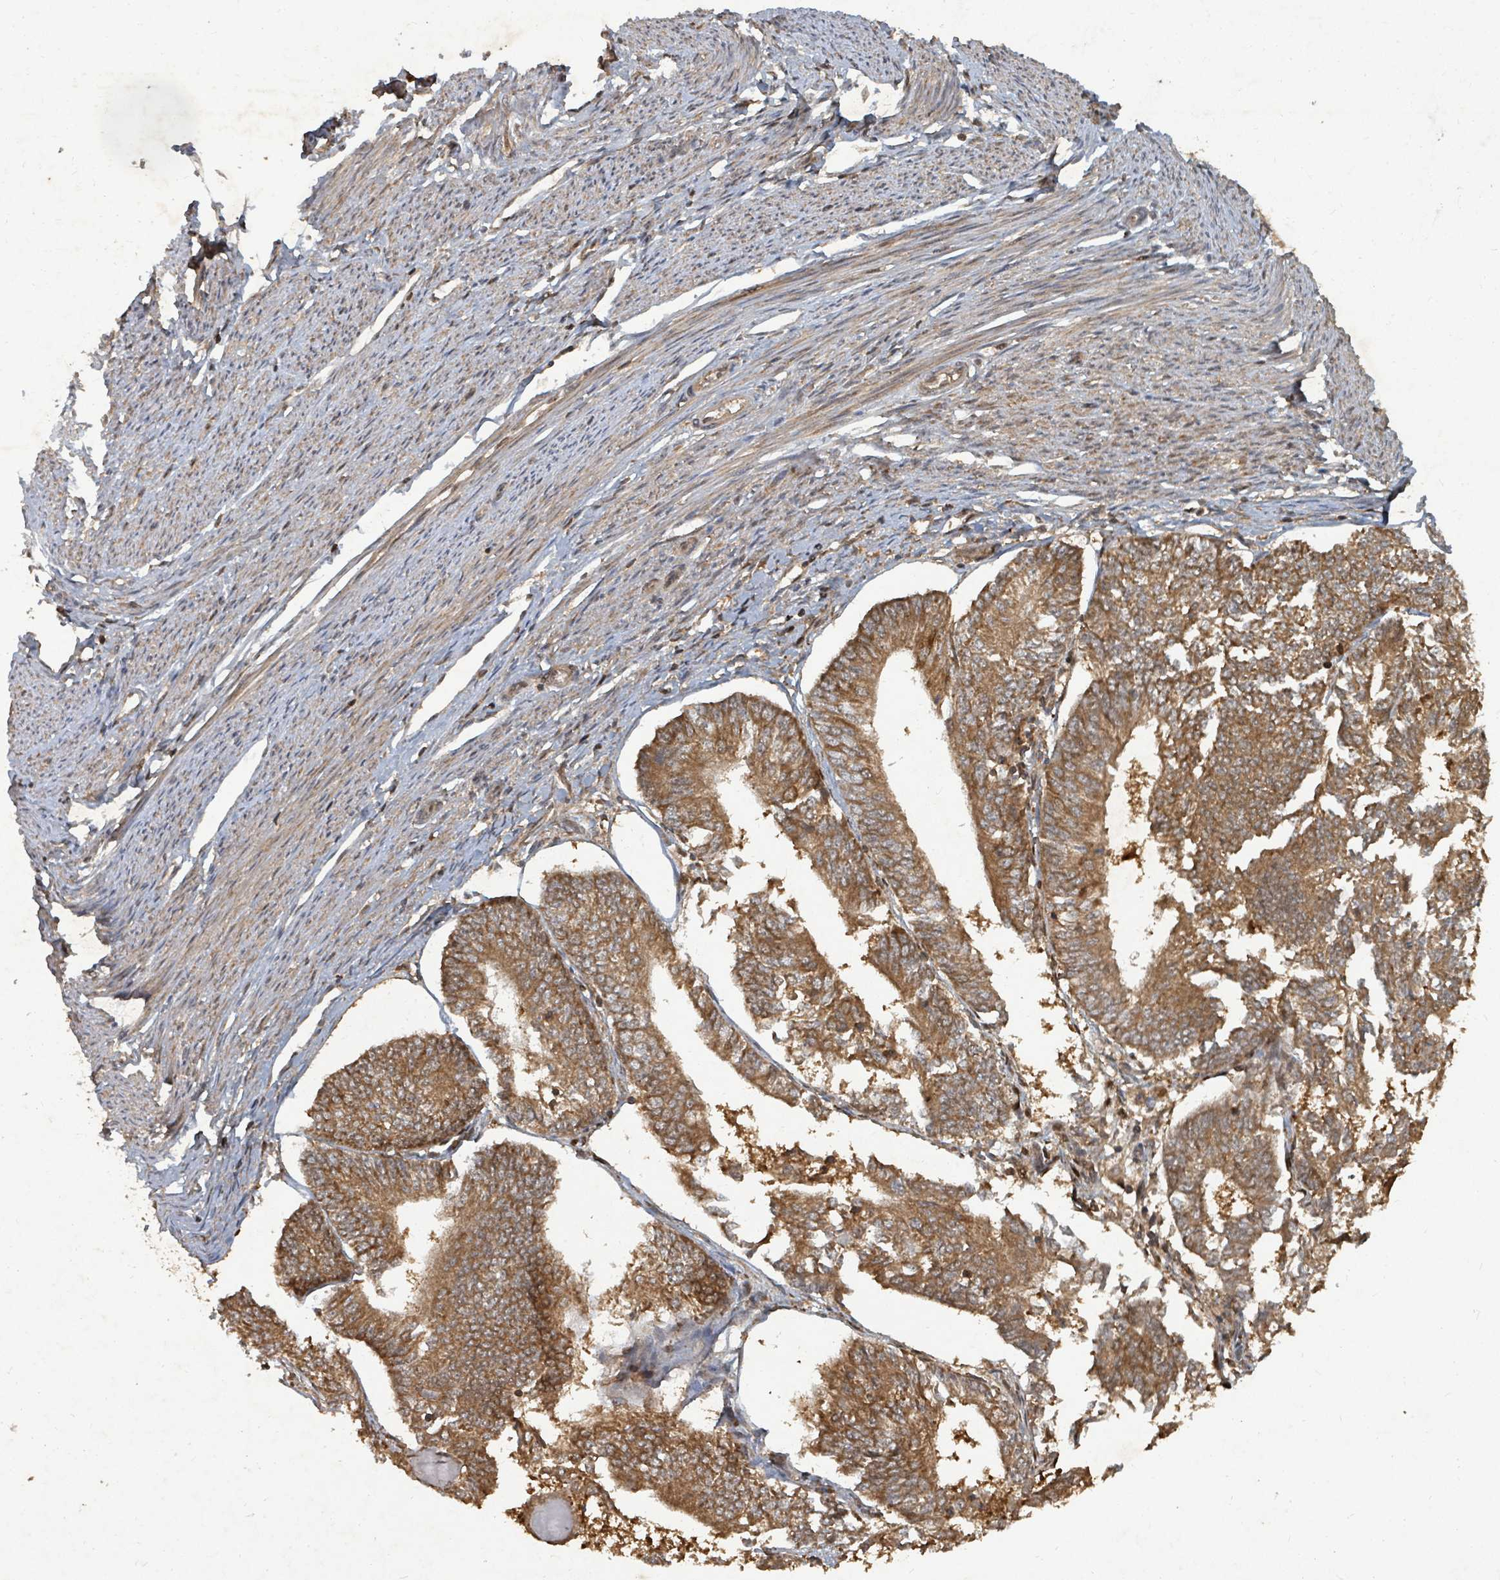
{"staining": {"intensity": "strong", "quantity": ">75%", "location": "cytoplasmic/membranous"}, "tissue": "endometrial cancer", "cell_type": "Tumor cells", "image_type": "cancer", "snomed": [{"axis": "morphology", "description": "Adenocarcinoma, NOS"}, {"axis": "topography", "description": "Endometrium"}], "caption": "The immunohistochemical stain highlights strong cytoplasmic/membranous positivity in tumor cells of endometrial cancer (adenocarcinoma) tissue. (DAB (3,3'-diaminobenzidine) IHC with brightfield microscopy, high magnification).", "gene": "KDM4E", "patient": {"sex": "female", "age": 58}}